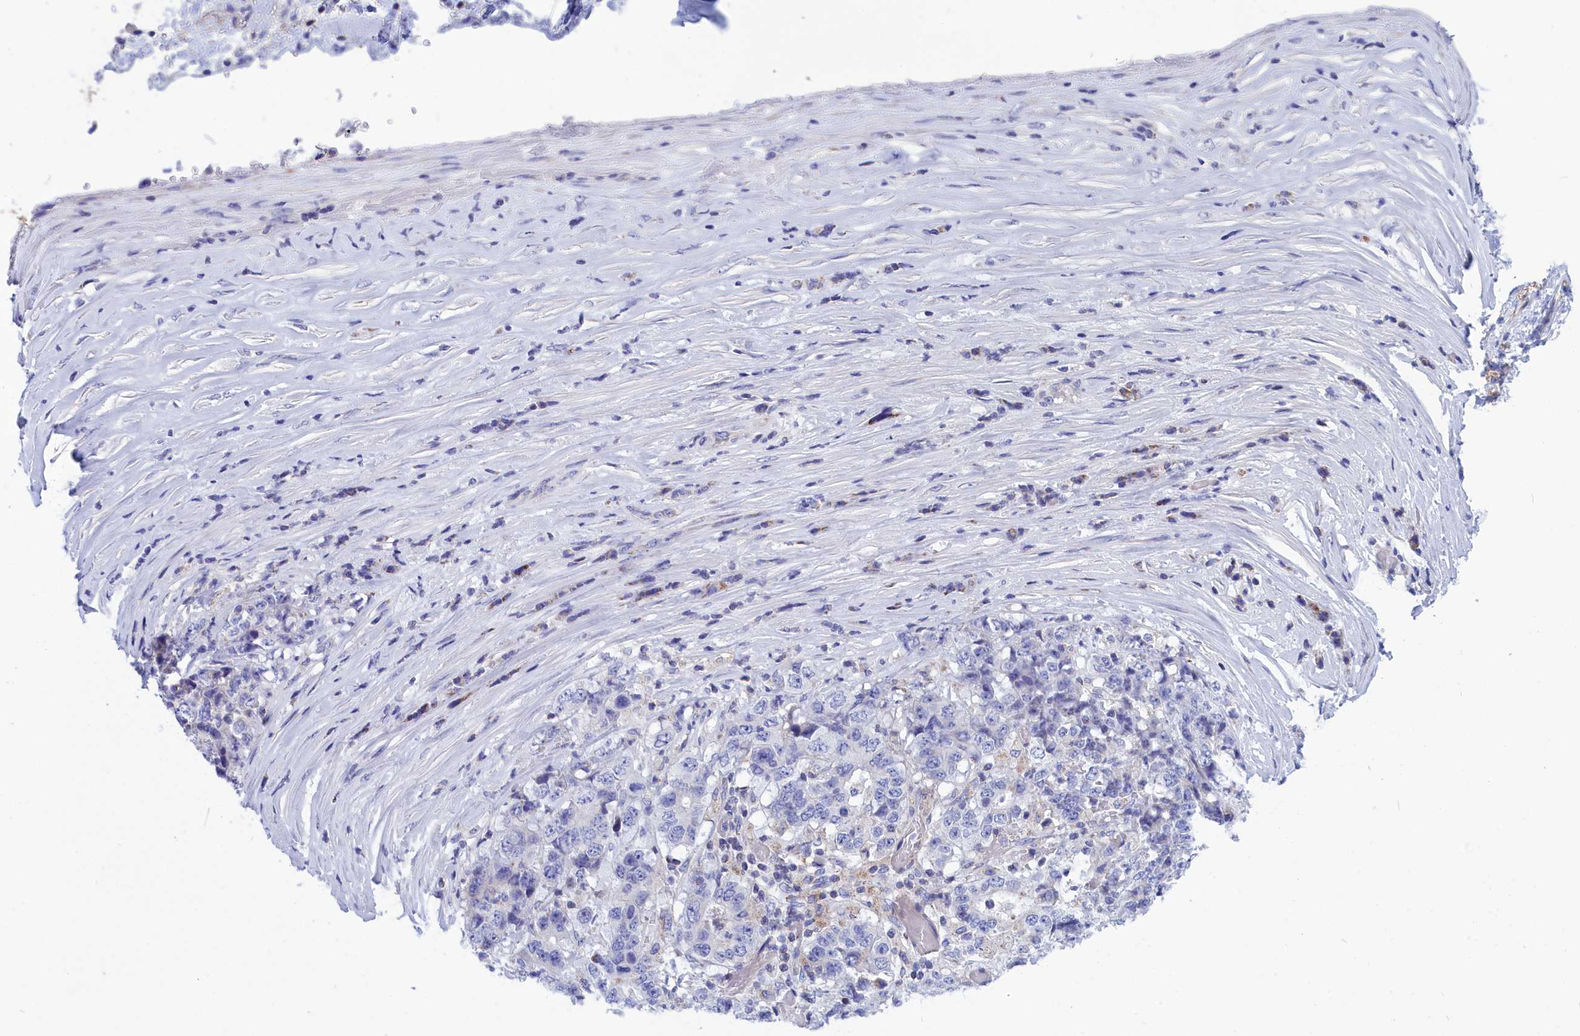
{"staining": {"intensity": "negative", "quantity": "none", "location": "none"}, "tissue": "stomach cancer", "cell_type": "Tumor cells", "image_type": "cancer", "snomed": [{"axis": "morphology", "description": "Adenocarcinoma, NOS"}, {"axis": "topography", "description": "Stomach"}], "caption": "Tumor cells are negative for protein expression in human stomach cancer.", "gene": "CCRL2", "patient": {"sex": "male", "age": 59}}